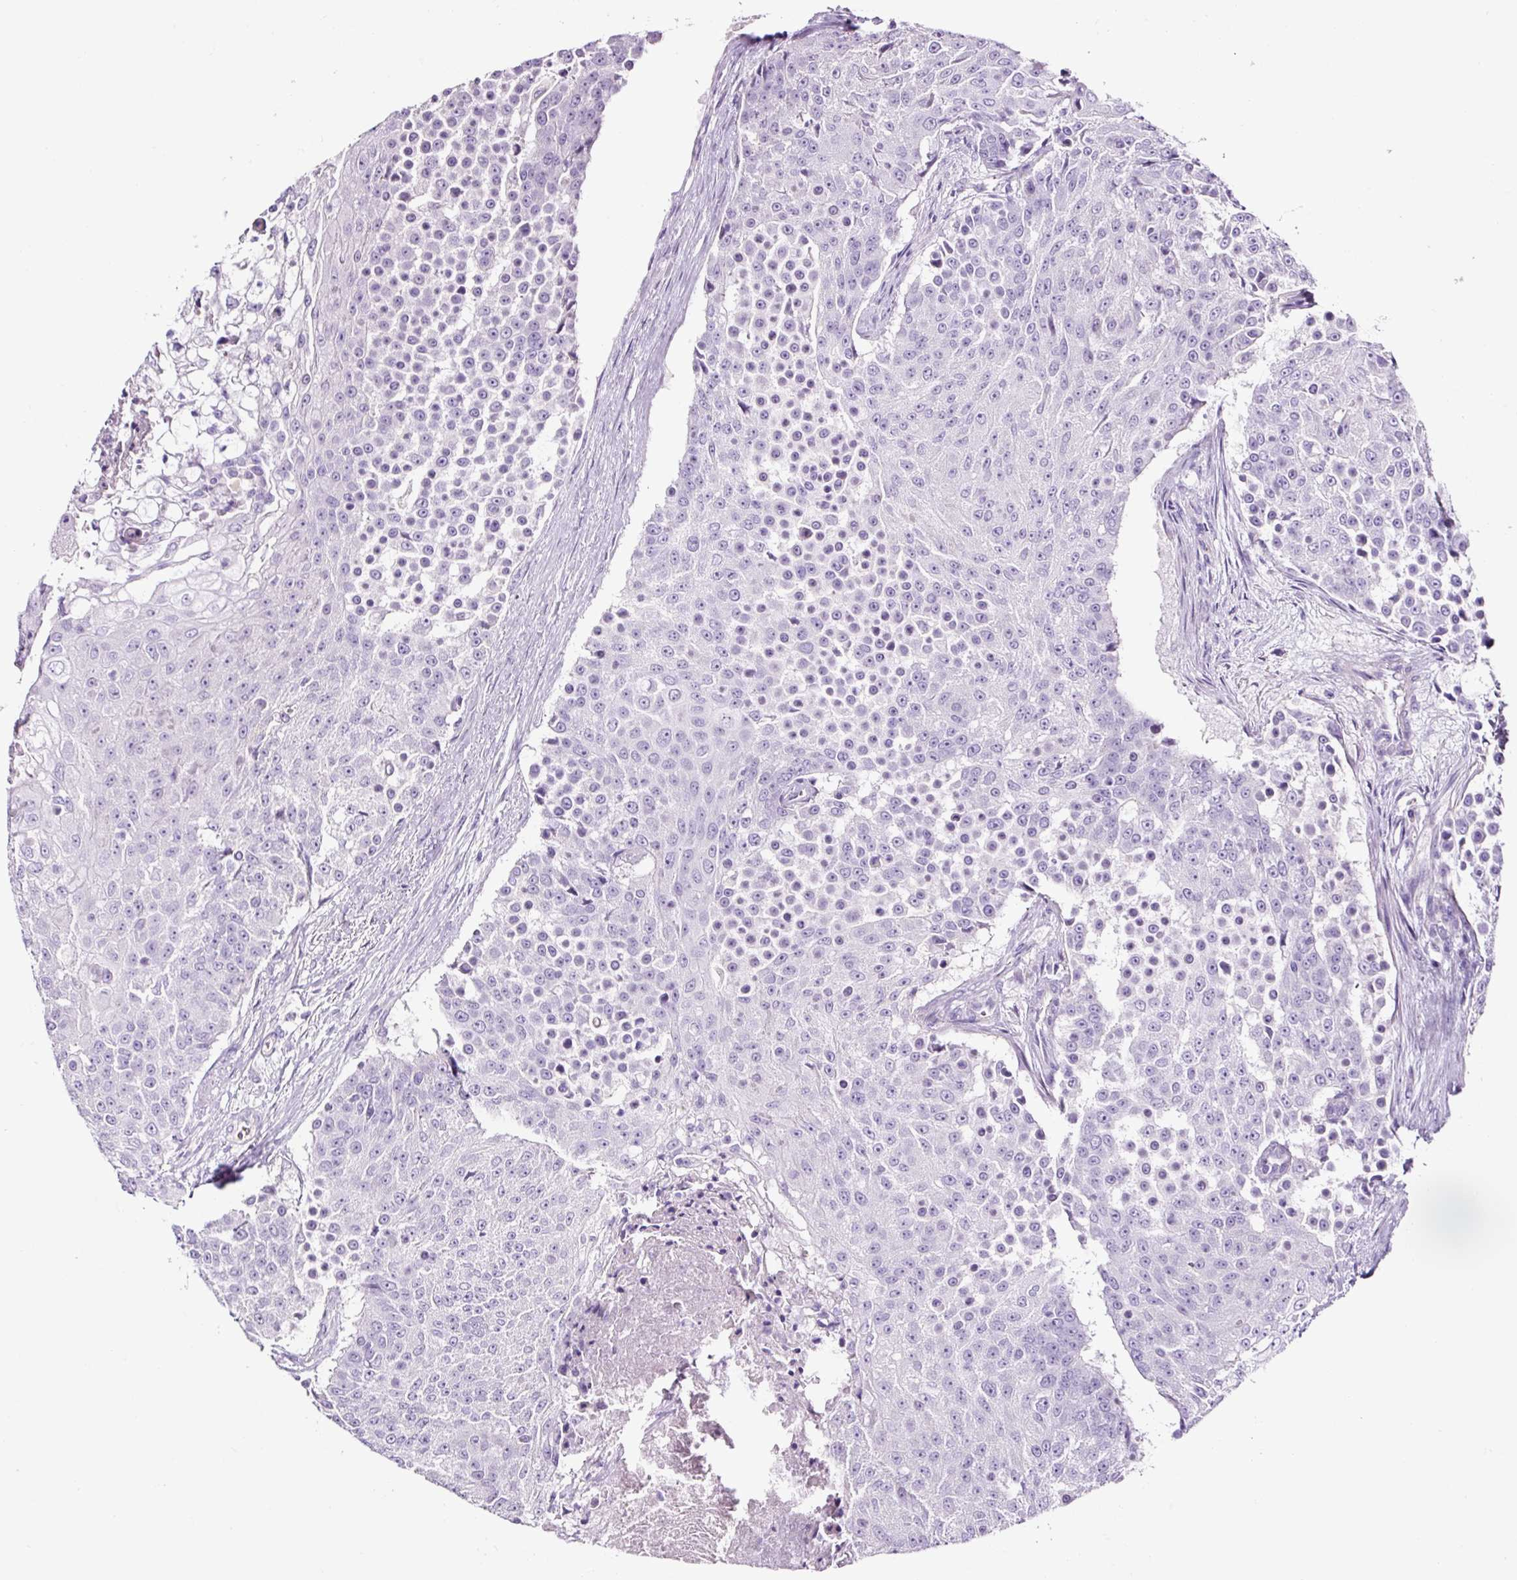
{"staining": {"intensity": "negative", "quantity": "none", "location": "none"}, "tissue": "urothelial cancer", "cell_type": "Tumor cells", "image_type": "cancer", "snomed": [{"axis": "morphology", "description": "Urothelial carcinoma, High grade"}, {"axis": "topography", "description": "Urinary bladder"}], "caption": "The image demonstrates no significant staining in tumor cells of urothelial cancer.", "gene": "OR14A2", "patient": {"sex": "female", "age": 63}}